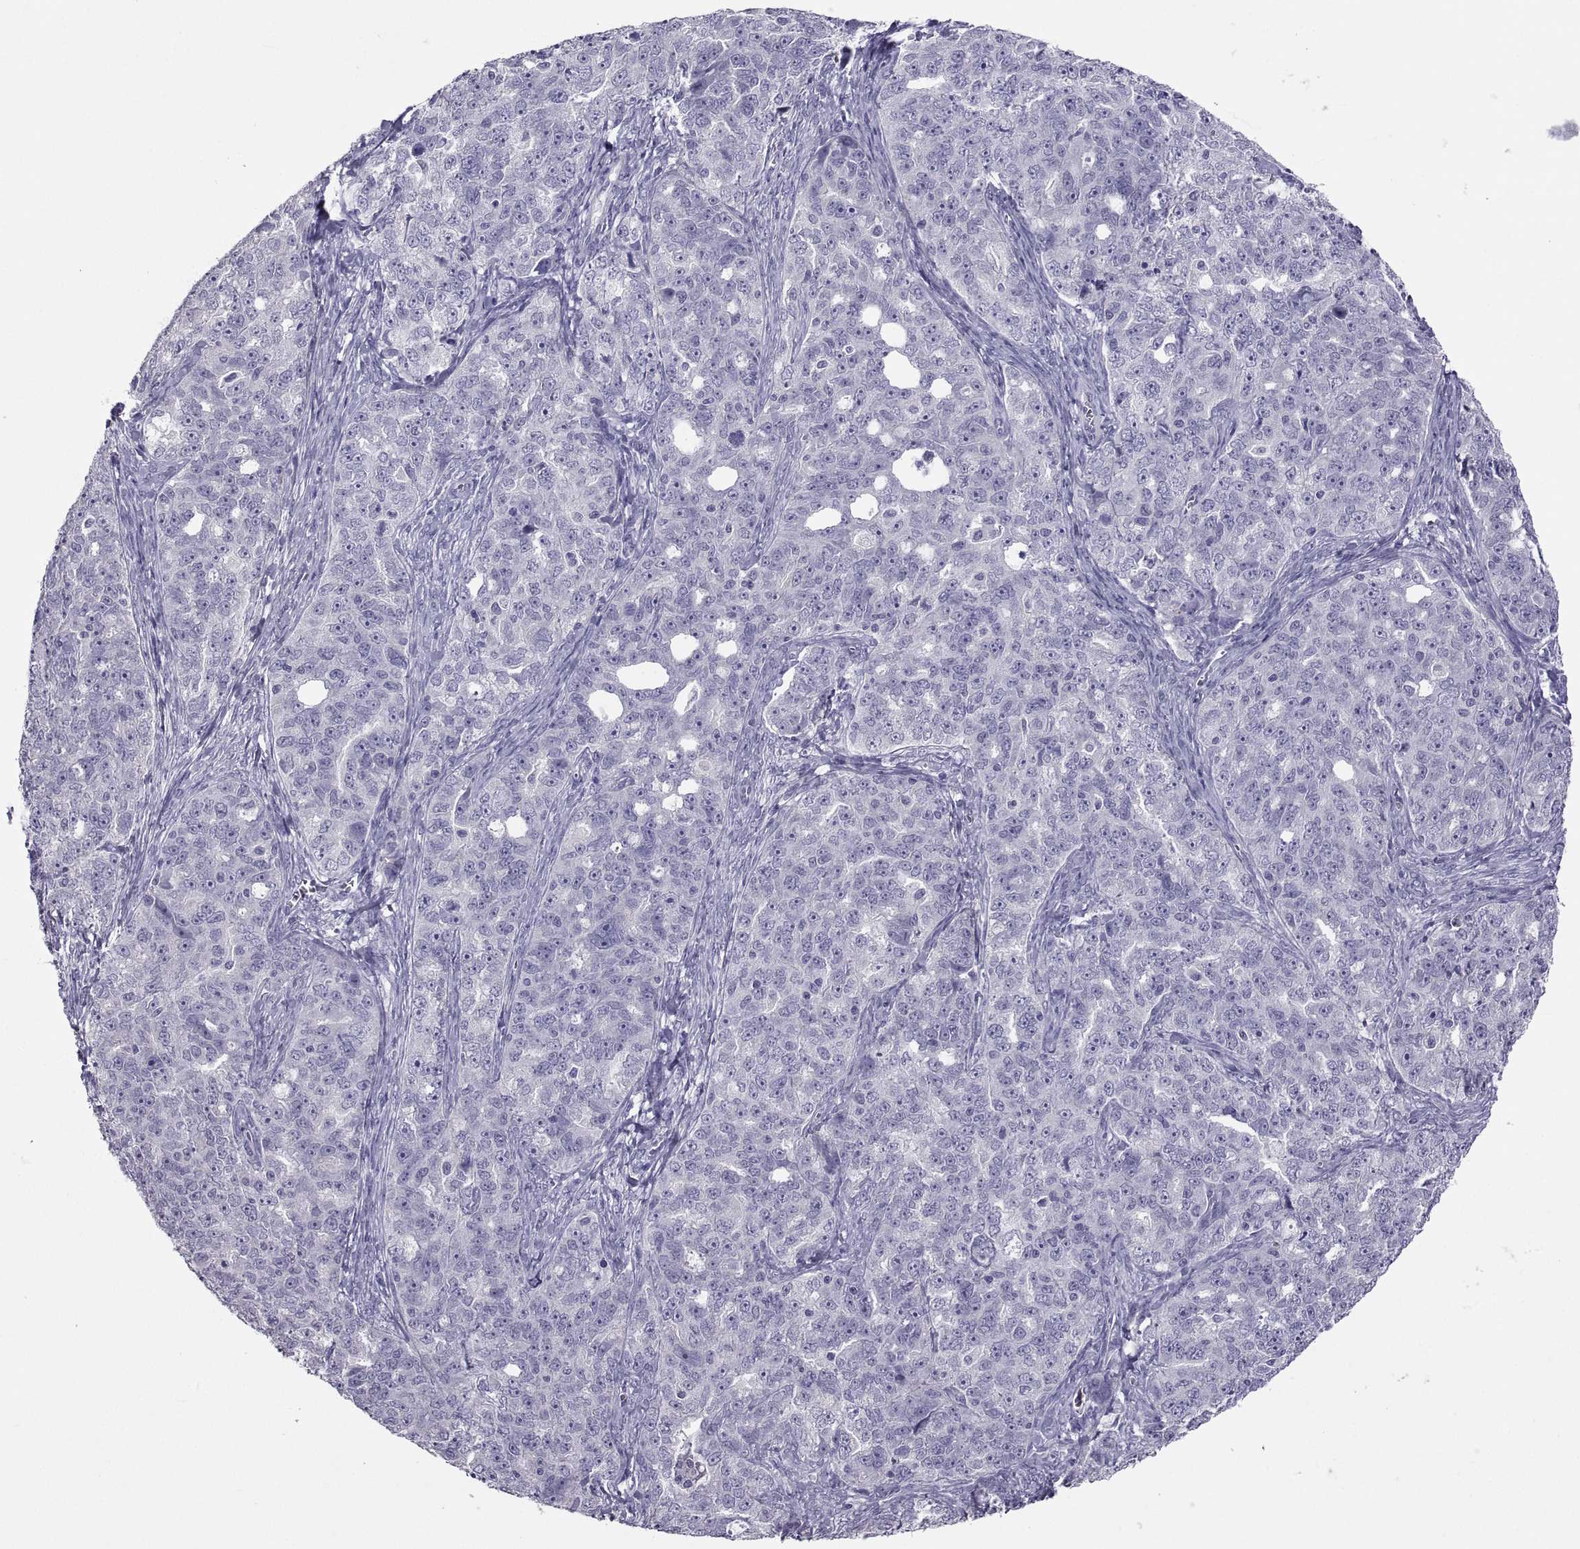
{"staining": {"intensity": "negative", "quantity": "none", "location": "none"}, "tissue": "ovarian cancer", "cell_type": "Tumor cells", "image_type": "cancer", "snomed": [{"axis": "morphology", "description": "Cystadenocarcinoma, serous, NOS"}, {"axis": "topography", "description": "Ovary"}], "caption": "This micrograph is of ovarian serous cystadenocarcinoma stained with immunohistochemistry (IHC) to label a protein in brown with the nuclei are counter-stained blue. There is no positivity in tumor cells. Nuclei are stained in blue.", "gene": "IGSF1", "patient": {"sex": "female", "age": 51}}